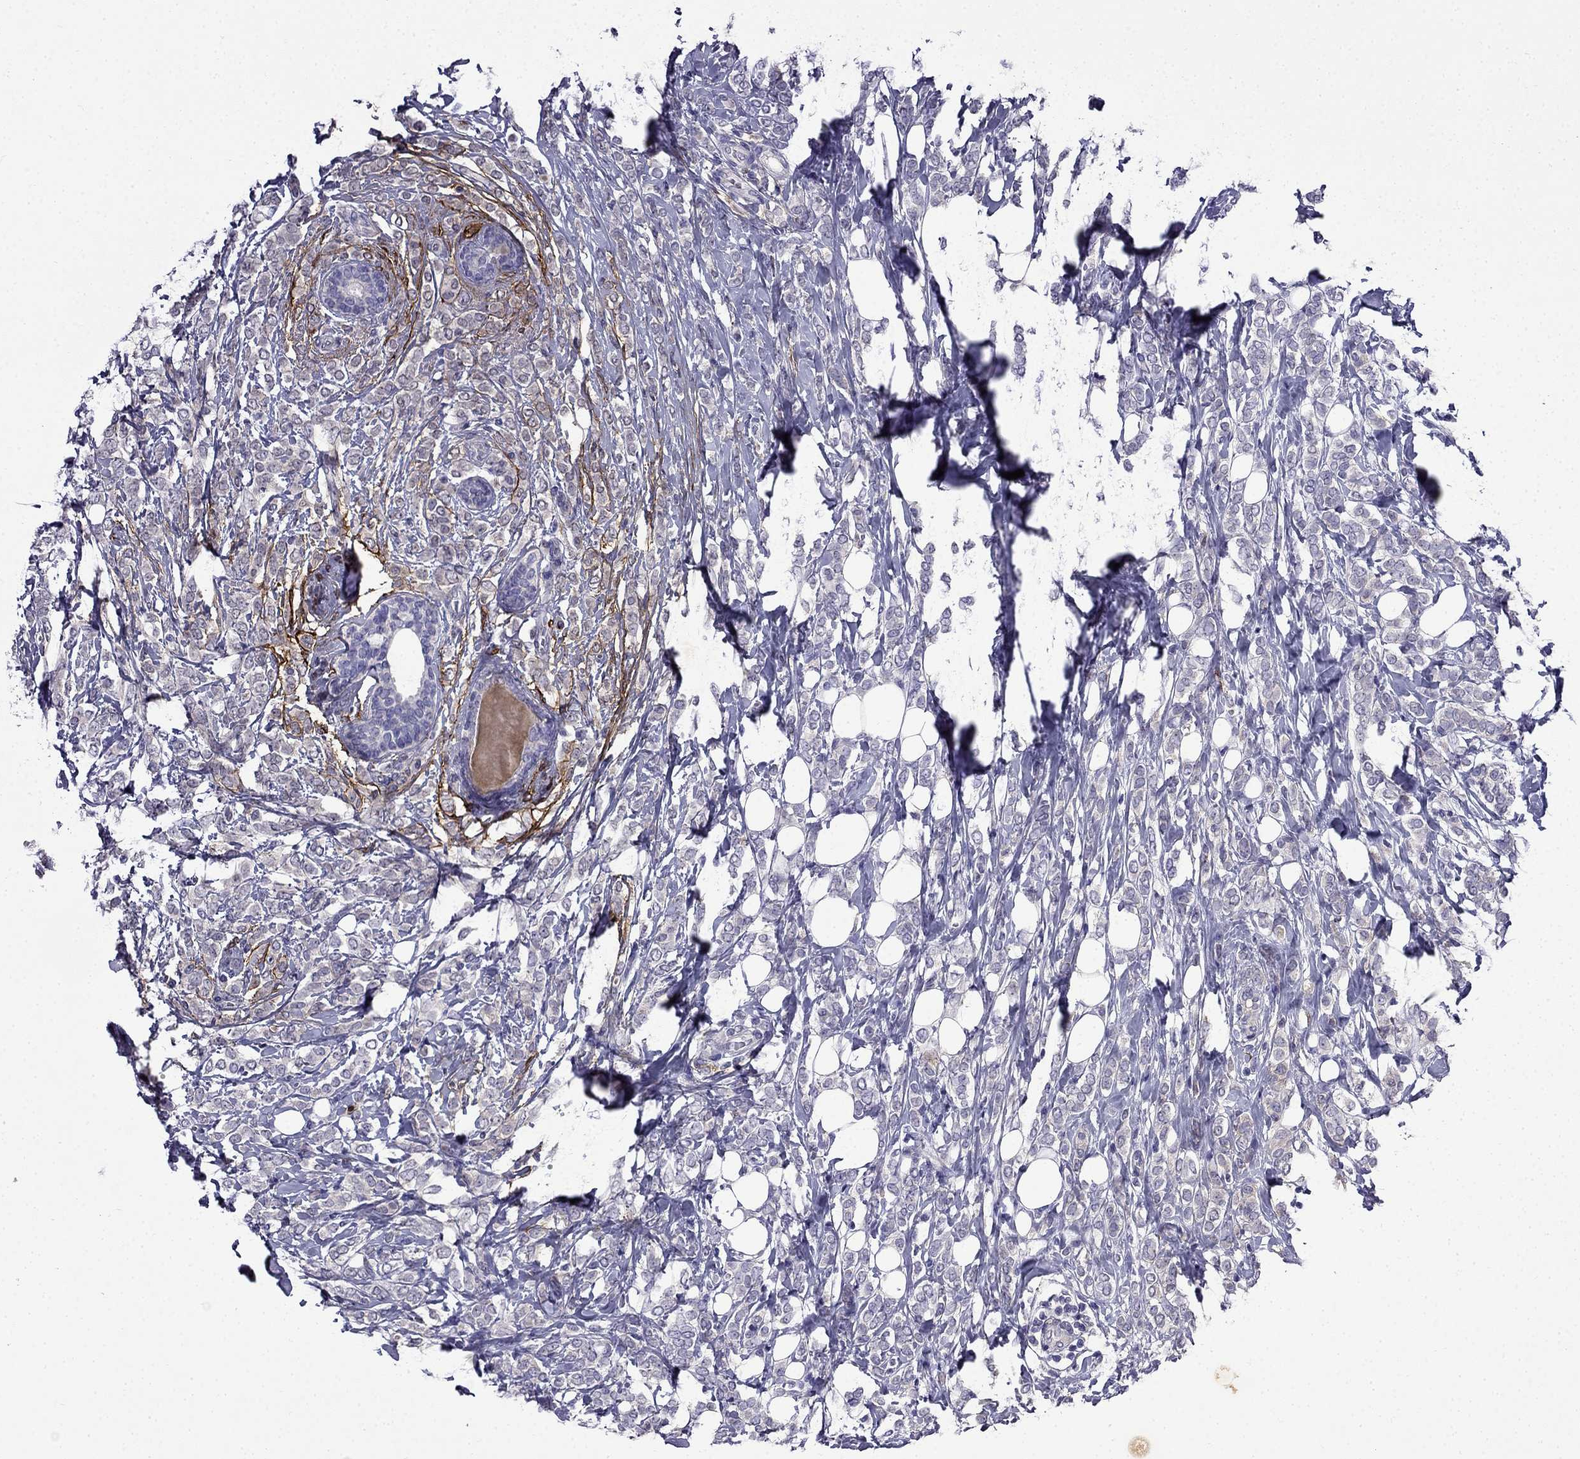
{"staining": {"intensity": "negative", "quantity": "none", "location": "none"}, "tissue": "breast cancer", "cell_type": "Tumor cells", "image_type": "cancer", "snomed": [{"axis": "morphology", "description": "Lobular carcinoma"}, {"axis": "topography", "description": "Breast"}], "caption": "Tumor cells are negative for brown protein staining in lobular carcinoma (breast).", "gene": "PI16", "patient": {"sex": "female", "age": 49}}